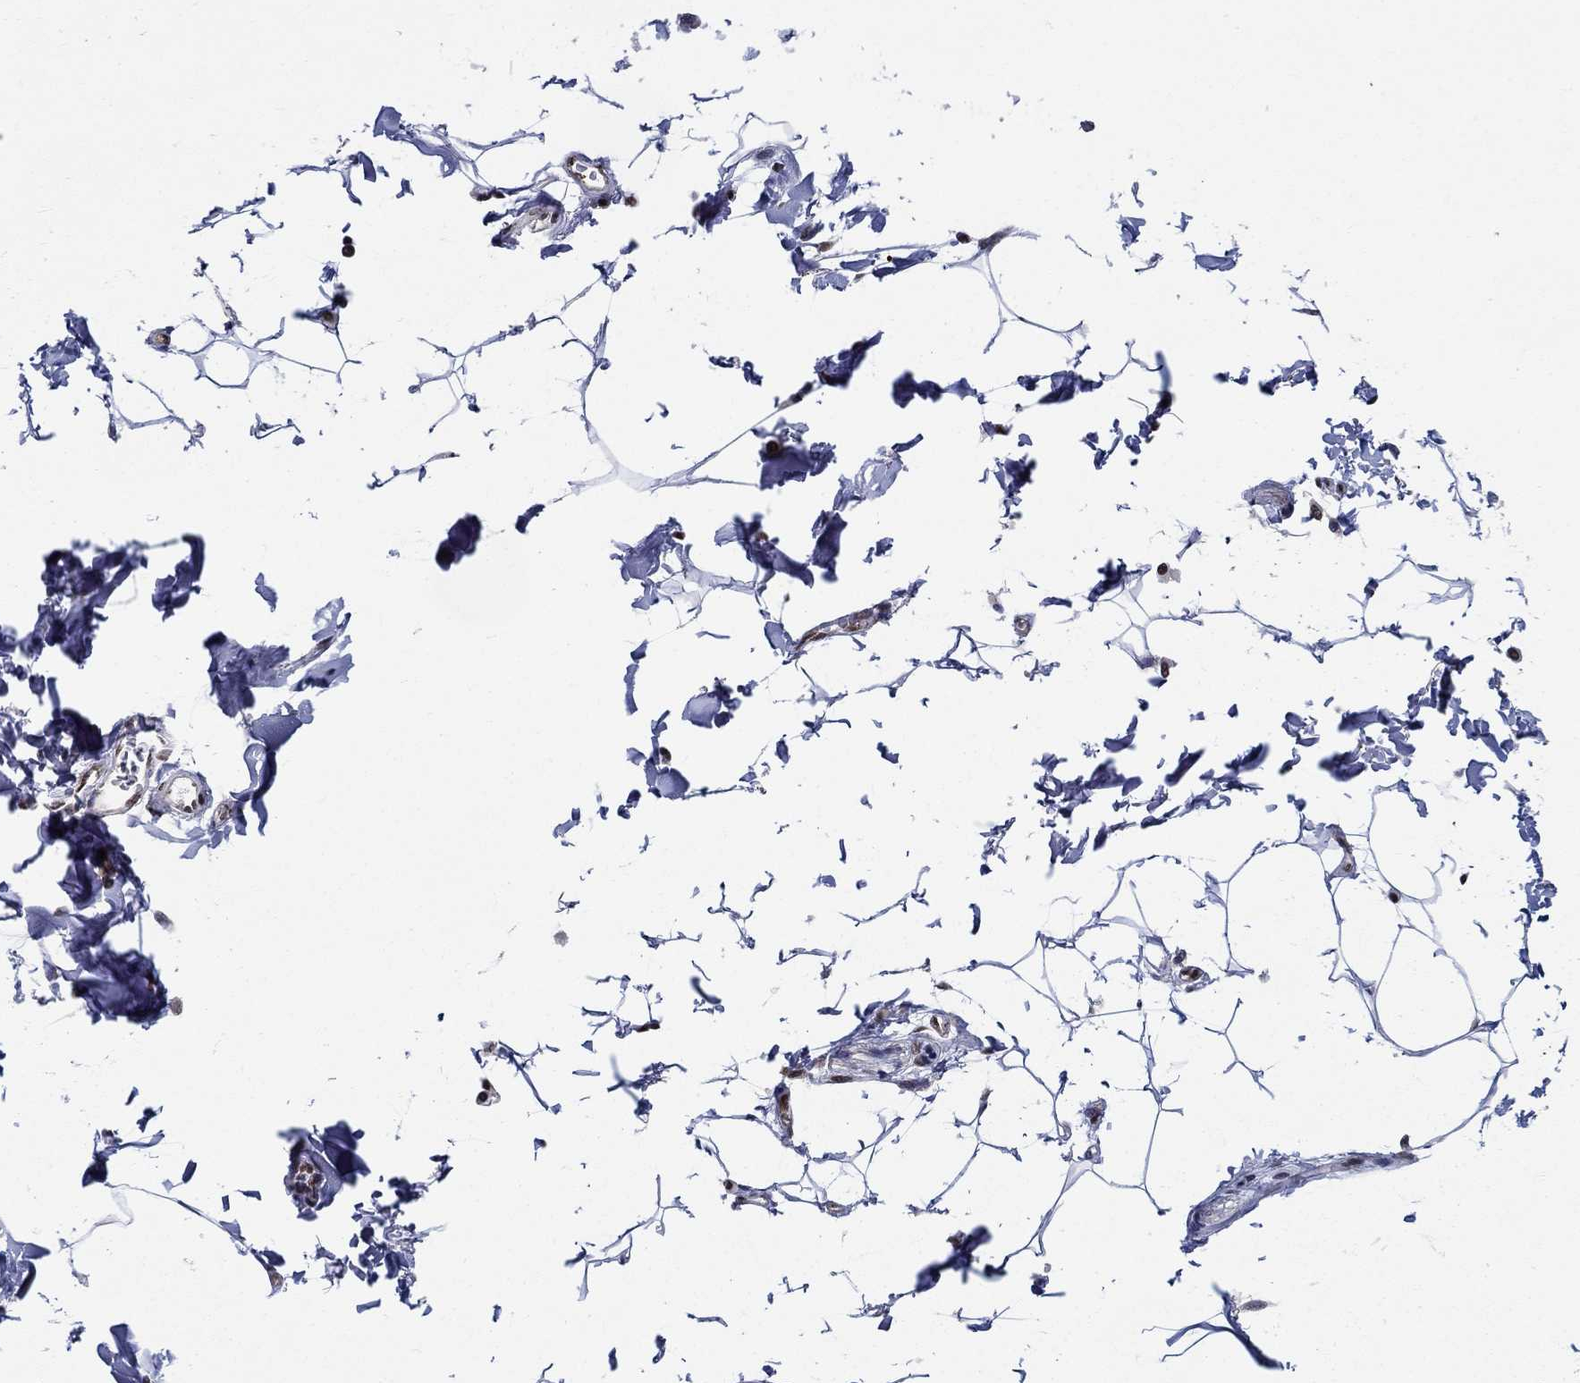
{"staining": {"intensity": "weak", "quantity": "<25%", "location": "nuclear"}, "tissue": "smooth muscle", "cell_type": "Smooth muscle cells", "image_type": "normal", "snomed": [{"axis": "morphology", "description": "Normal tissue, NOS"}, {"axis": "topography", "description": "Adipose tissue"}, {"axis": "topography", "description": "Smooth muscle"}, {"axis": "topography", "description": "Peripheral nerve tissue"}], "caption": "An image of human smooth muscle is negative for staining in smooth muscle cells. (DAB immunohistochemistry (IHC) with hematoxylin counter stain).", "gene": "ZNF594", "patient": {"sex": "male", "age": 83}}